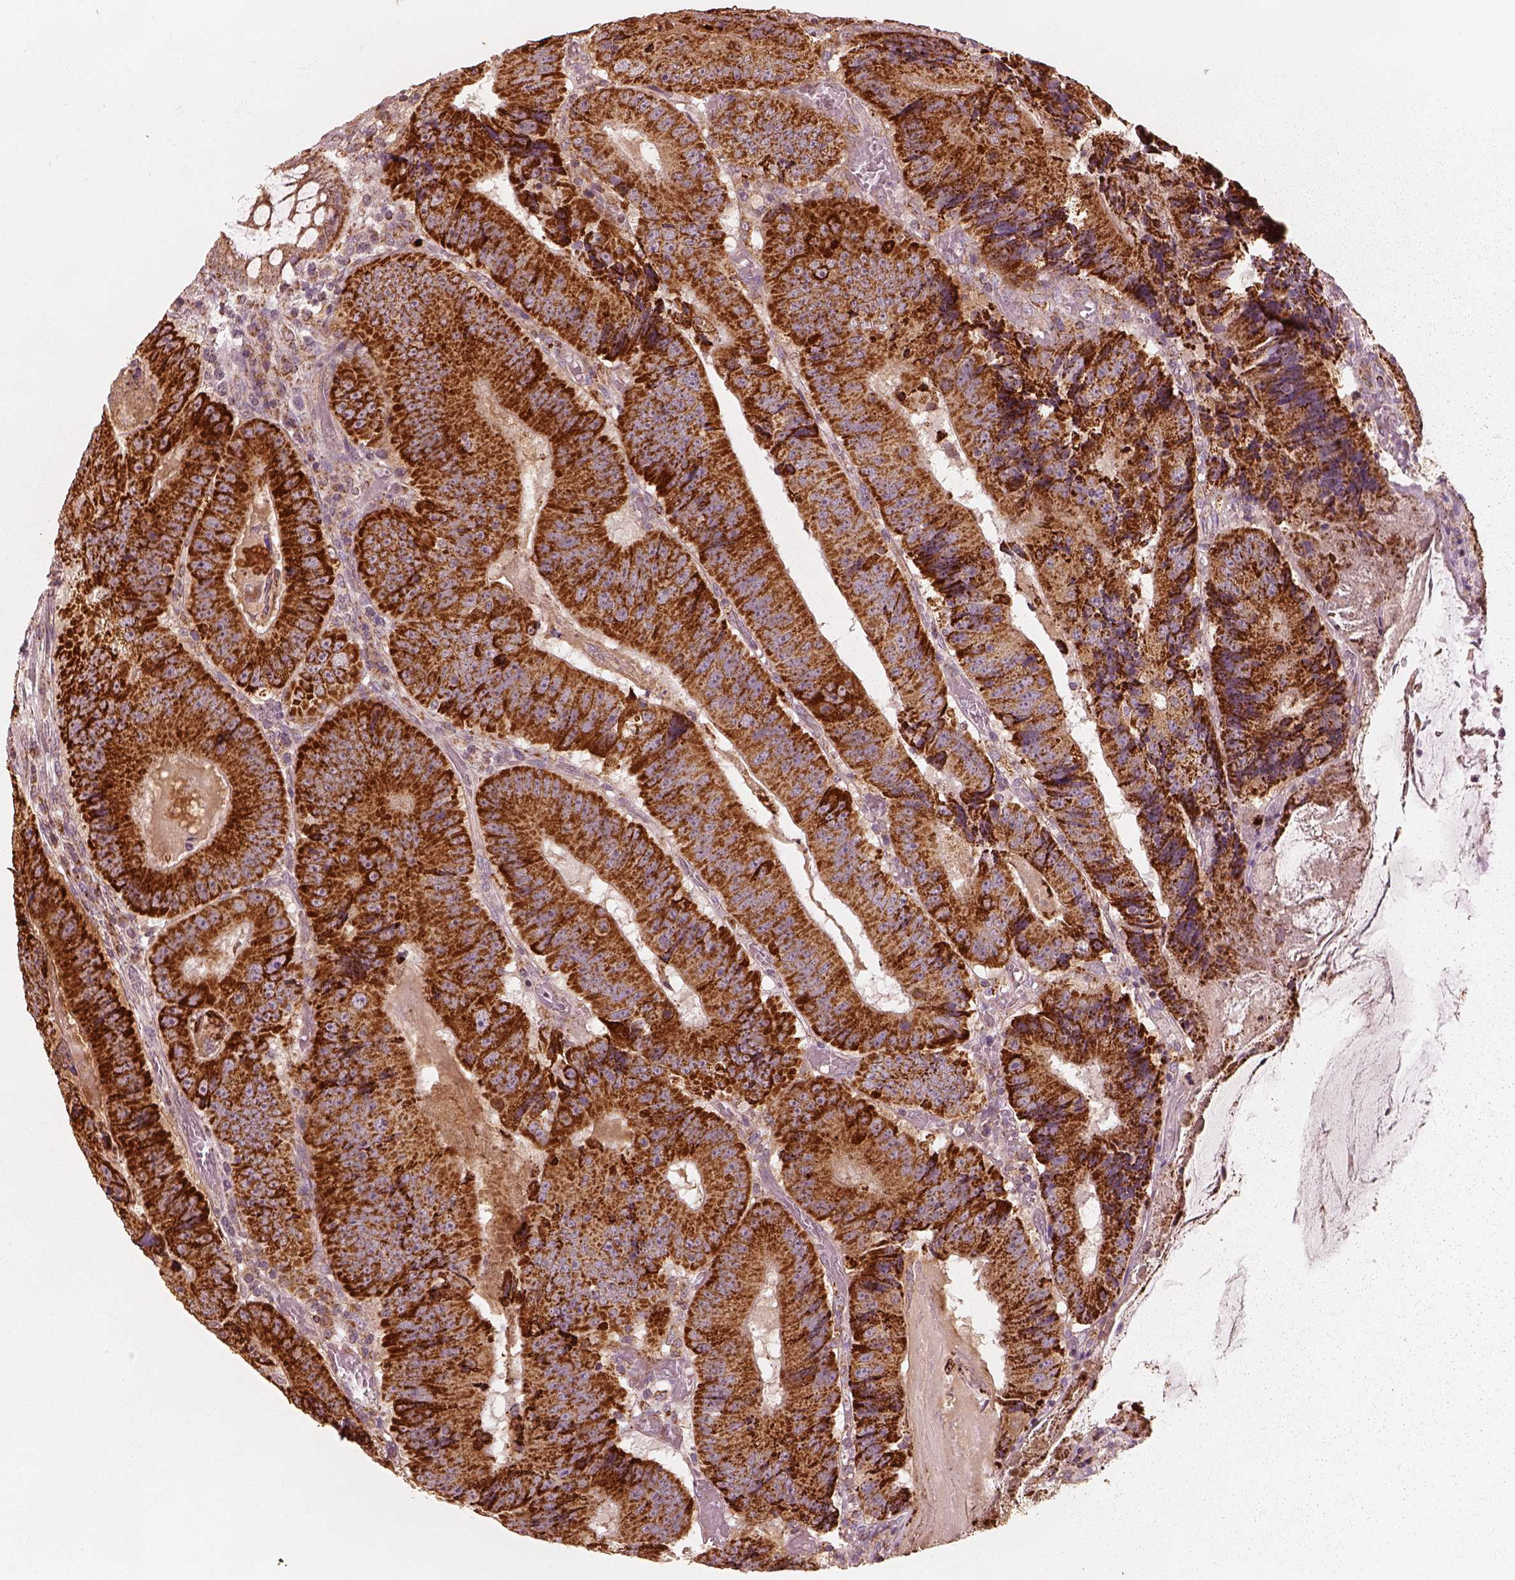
{"staining": {"intensity": "strong", "quantity": ">75%", "location": "cytoplasmic/membranous"}, "tissue": "colorectal cancer", "cell_type": "Tumor cells", "image_type": "cancer", "snomed": [{"axis": "morphology", "description": "Adenocarcinoma, NOS"}, {"axis": "topography", "description": "Colon"}], "caption": "DAB immunohistochemical staining of human colorectal cancer (adenocarcinoma) shows strong cytoplasmic/membranous protein expression in approximately >75% of tumor cells.", "gene": "ENTPD6", "patient": {"sex": "female", "age": 86}}